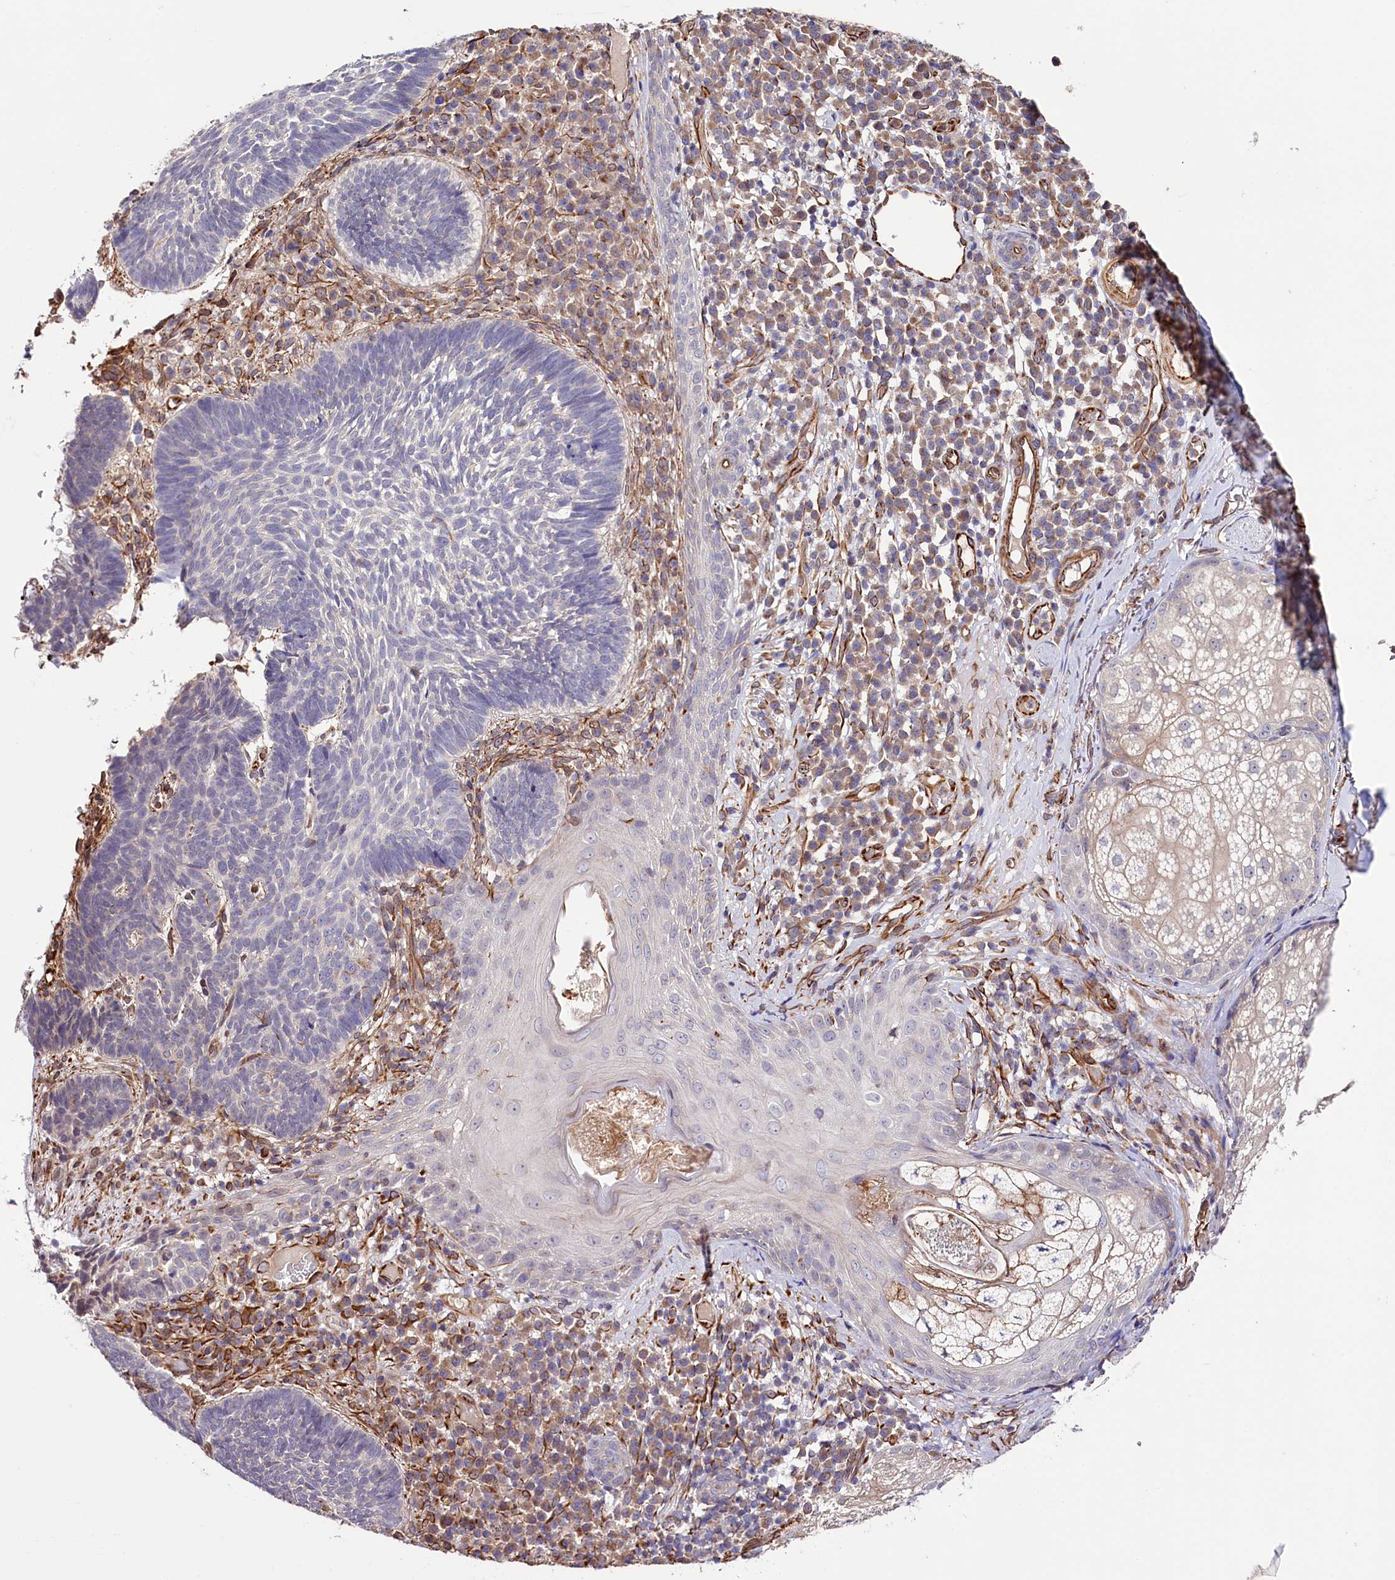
{"staining": {"intensity": "negative", "quantity": "none", "location": "none"}, "tissue": "skin cancer", "cell_type": "Tumor cells", "image_type": "cancer", "snomed": [{"axis": "morphology", "description": "Basal cell carcinoma"}, {"axis": "topography", "description": "Skin"}], "caption": "Tumor cells are negative for protein expression in human skin cancer.", "gene": "TTC12", "patient": {"sex": "male", "age": 88}}